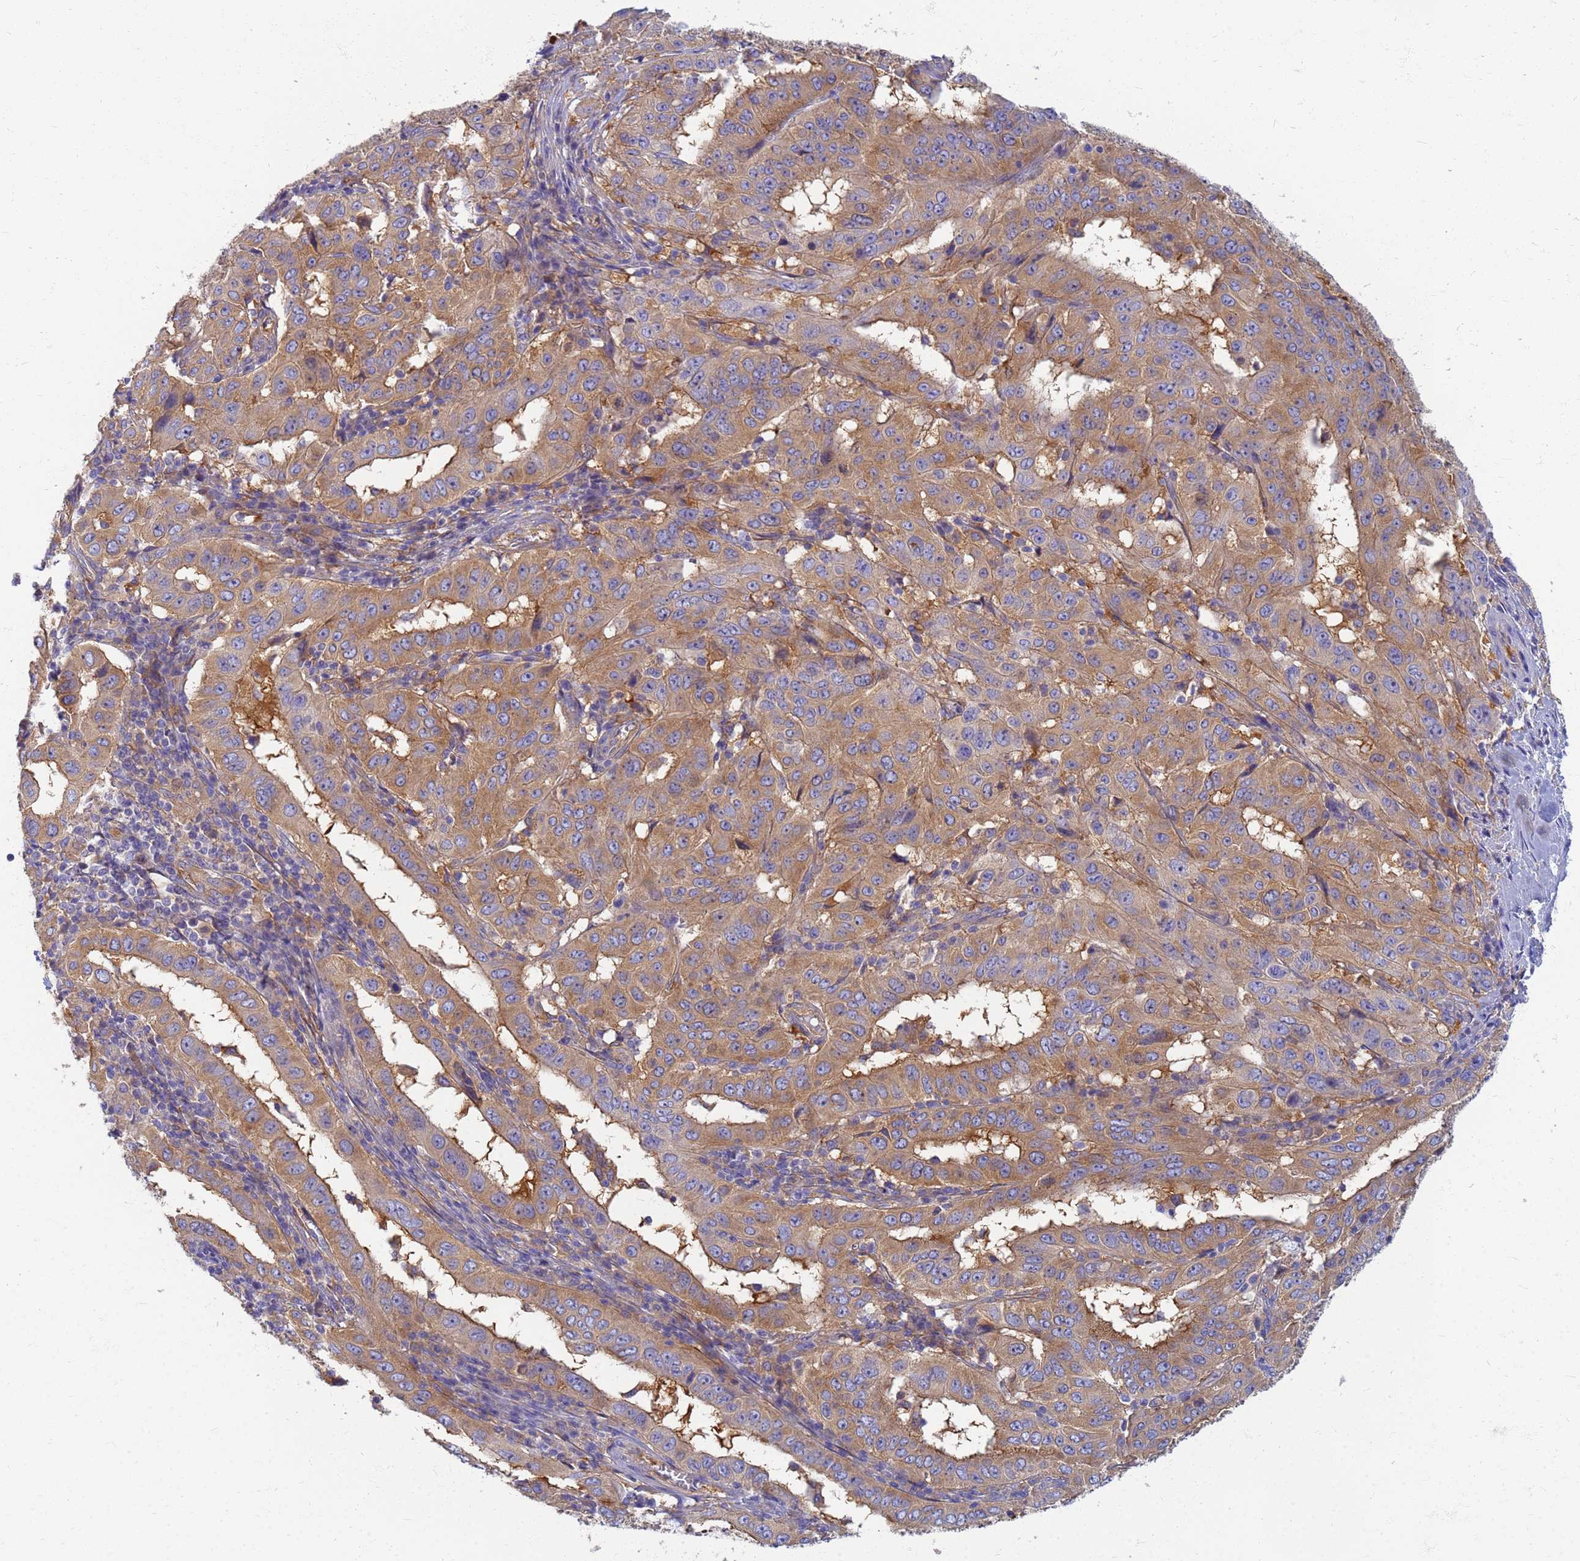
{"staining": {"intensity": "moderate", "quantity": ">75%", "location": "cytoplasmic/membranous"}, "tissue": "pancreatic cancer", "cell_type": "Tumor cells", "image_type": "cancer", "snomed": [{"axis": "morphology", "description": "Adenocarcinoma, NOS"}, {"axis": "topography", "description": "Pancreas"}], "caption": "The photomicrograph displays immunohistochemical staining of pancreatic cancer. There is moderate cytoplasmic/membranous positivity is present in about >75% of tumor cells. (brown staining indicates protein expression, while blue staining denotes nuclei).", "gene": "EEA1", "patient": {"sex": "male", "age": 63}}